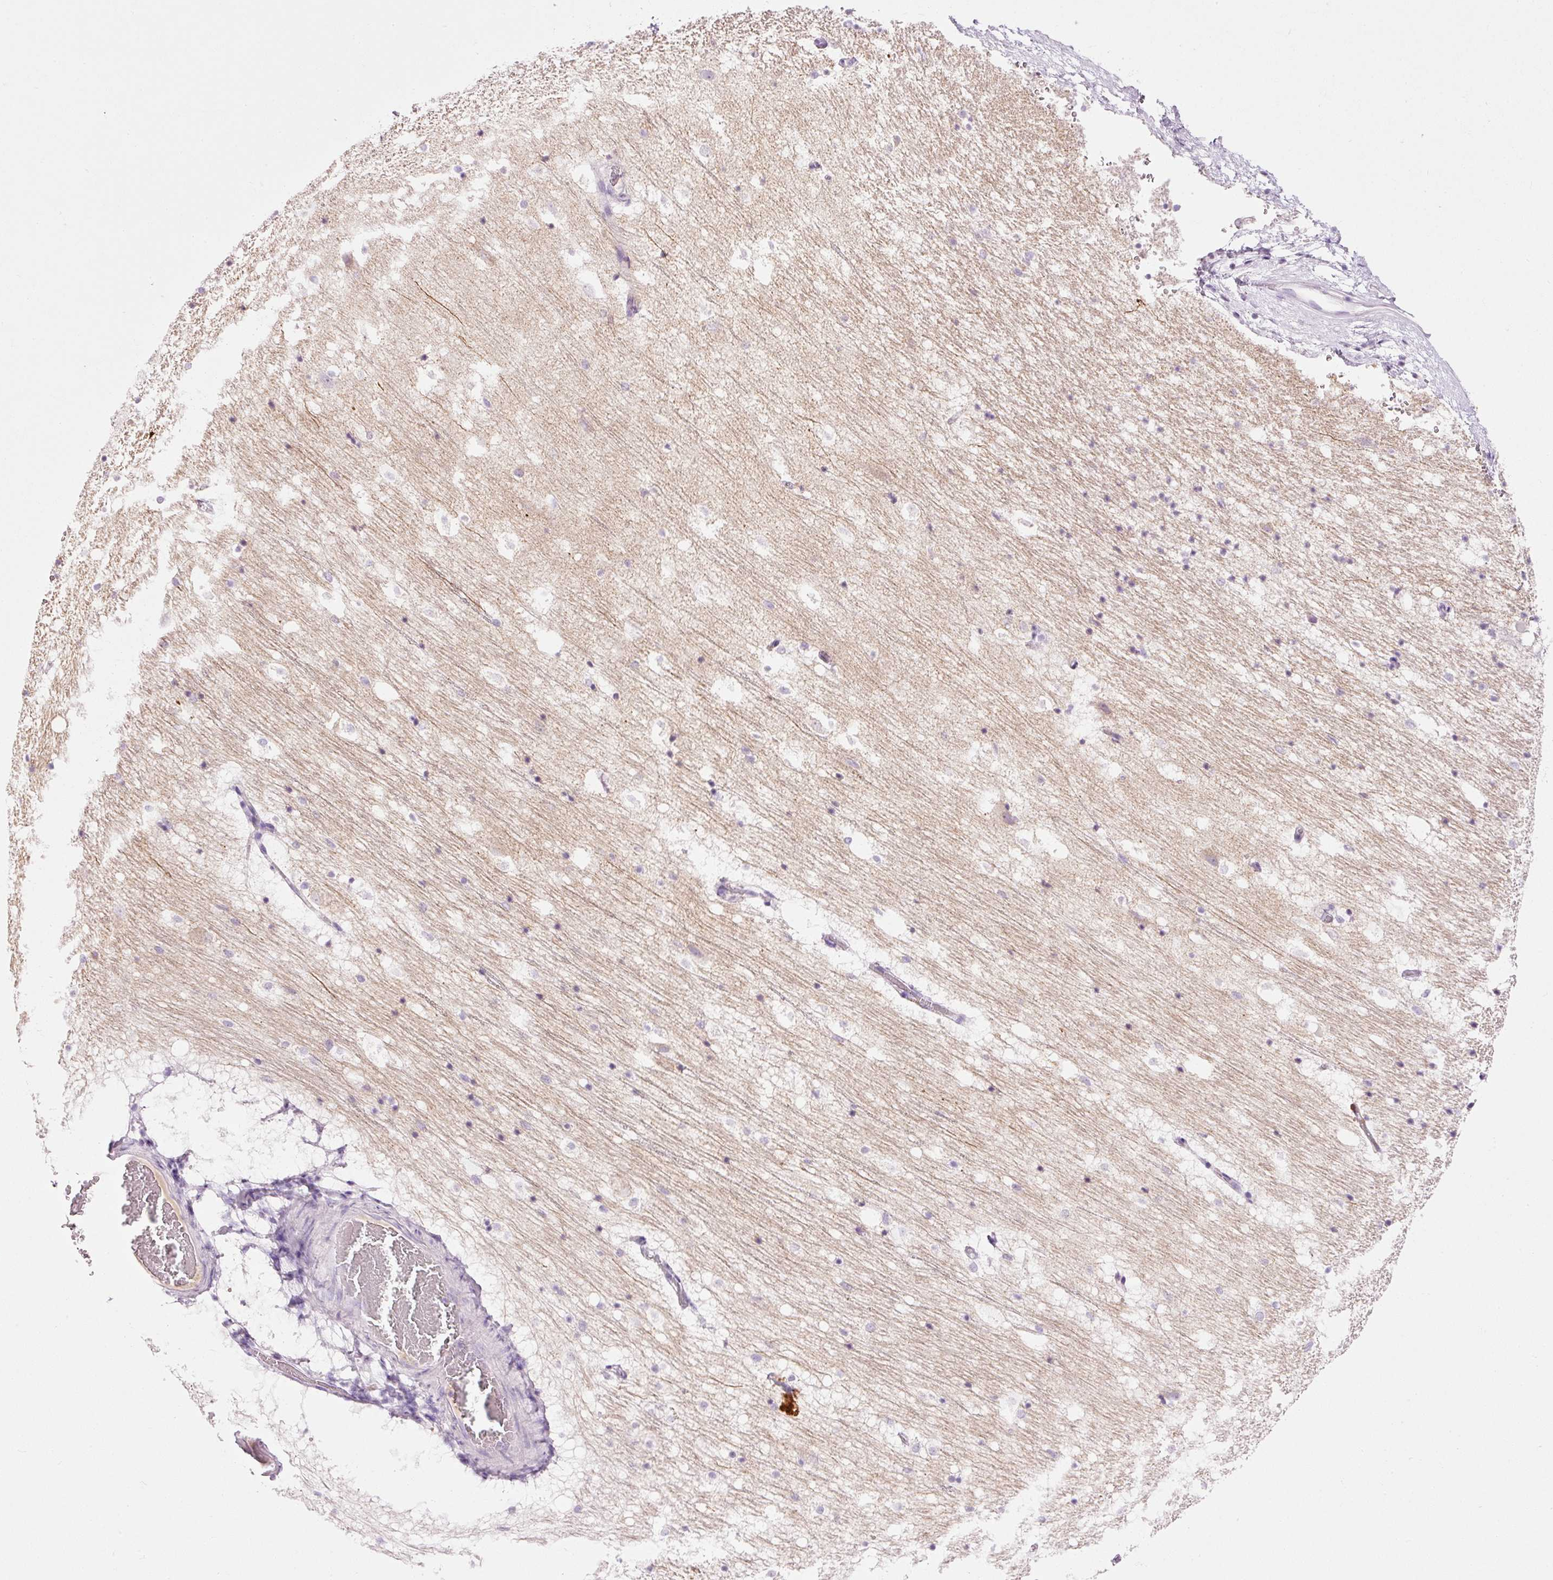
{"staining": {"intensity": "negative", "quantity": "none", "location": "none"}, "tissue": "caudate", "cell_type": "Glial cells", "image_type": "normal", "snomed": [{"axis": "morphology", "description": "Normal tissue, NOS"}, {"axis": "topography", "description": "Lateral ventricle wall"}], "caption": "Immunohistochemistry (IHC) of benign human caudate demonstrates no staining in glial cells. (IHC, brightfield microscopy, high magnification).", "gene": "CARD16", "patient": {"sex": "male", "age": 37}}